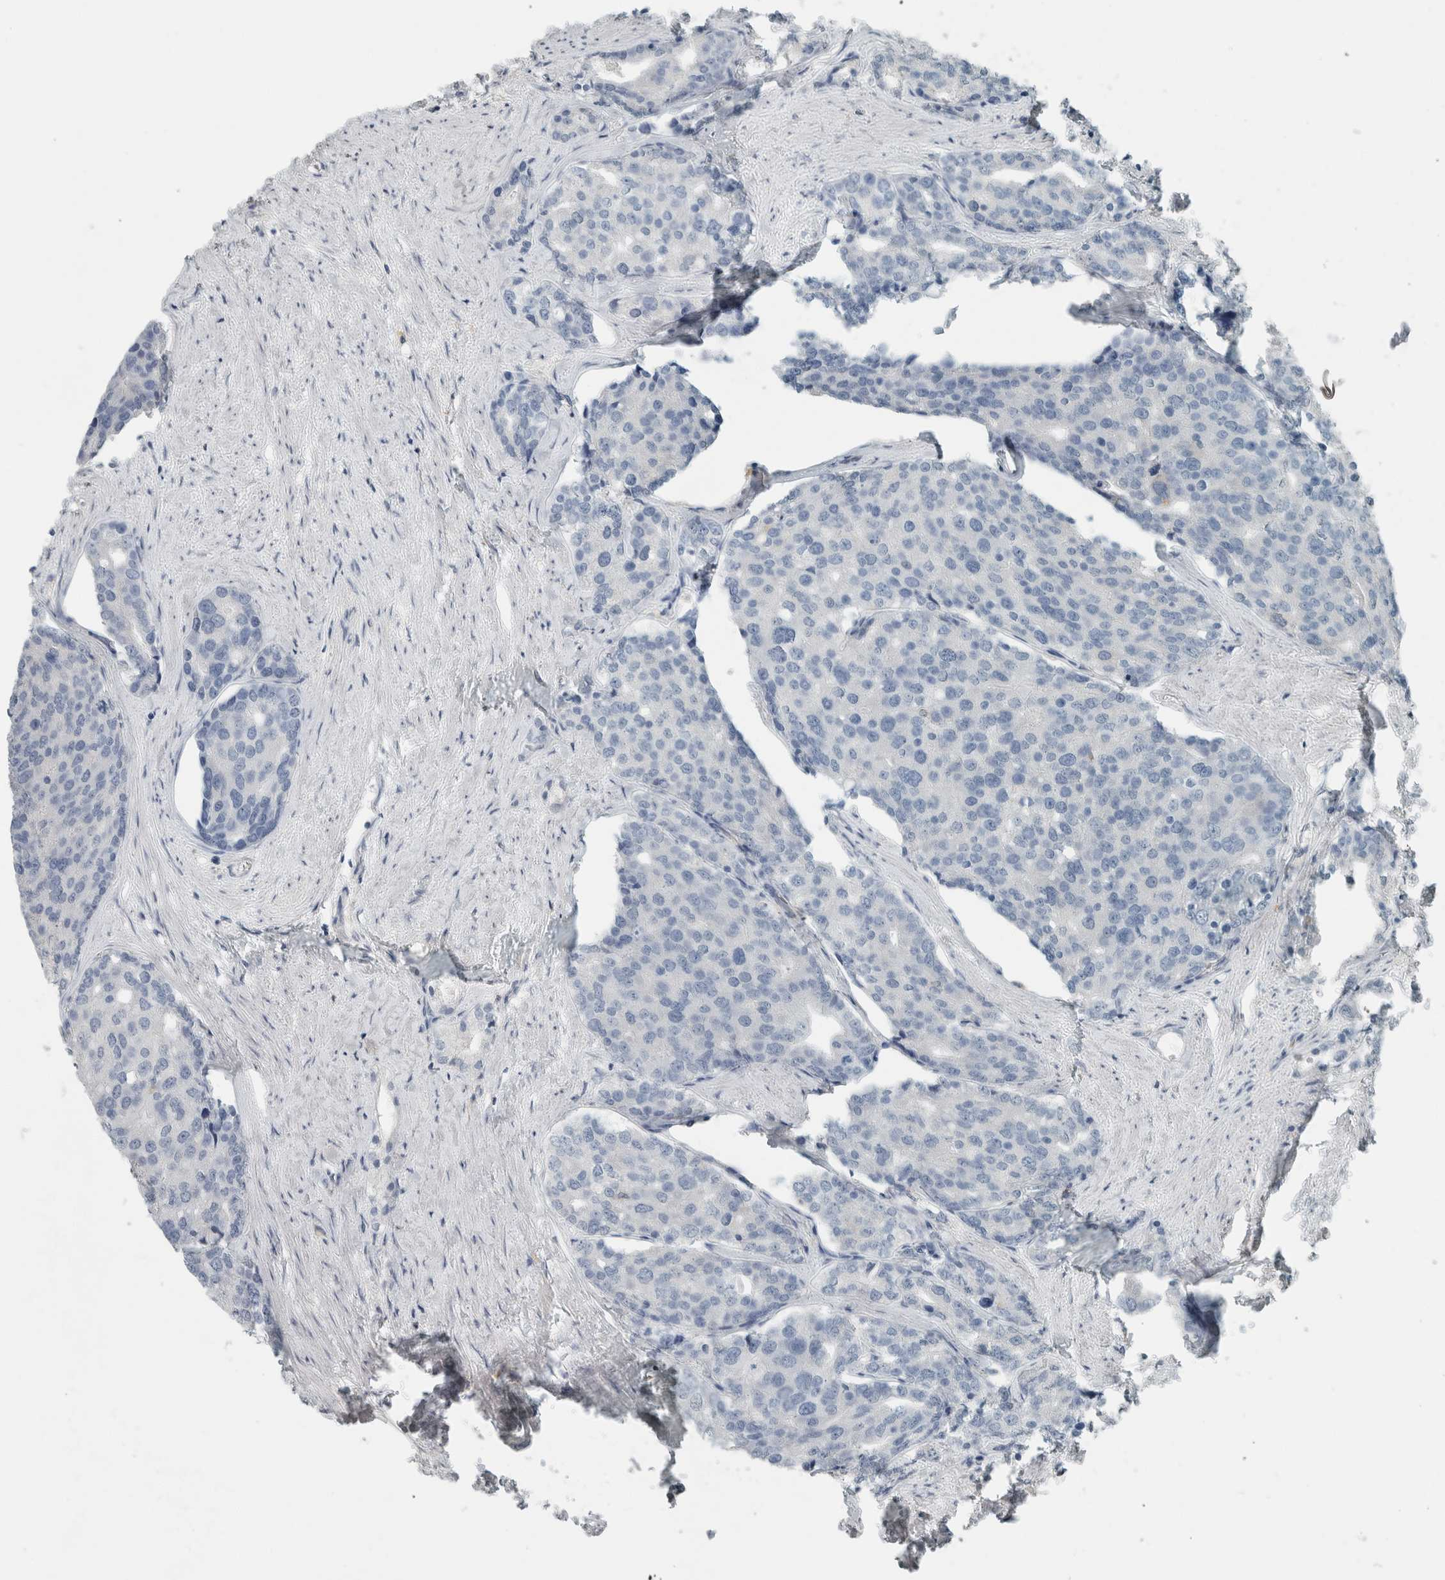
{"staining": {"intensity": "negative", "quantity": "none", "location": "none"}, "tissue": "prostate cancer", "cell_type": "Tumor cells", "image_type": "cancer", "snomed": [{"axis": "morphology", "description": "Adenocarcinoma, High grade"}, {"axis": "topography", "description": "Prostate"}], "caption": "Histopathology image shows no protein expression in tumor cells of prostate high-grade adenocarcinoma tissue. The staining is performed using DAB (3,3'-diaminobenzidine) brown chromogen with nuclei counter-stained in using hematoxylin.", "gene": "SCIN", "patient": {"sex": "male", "age": 50}}